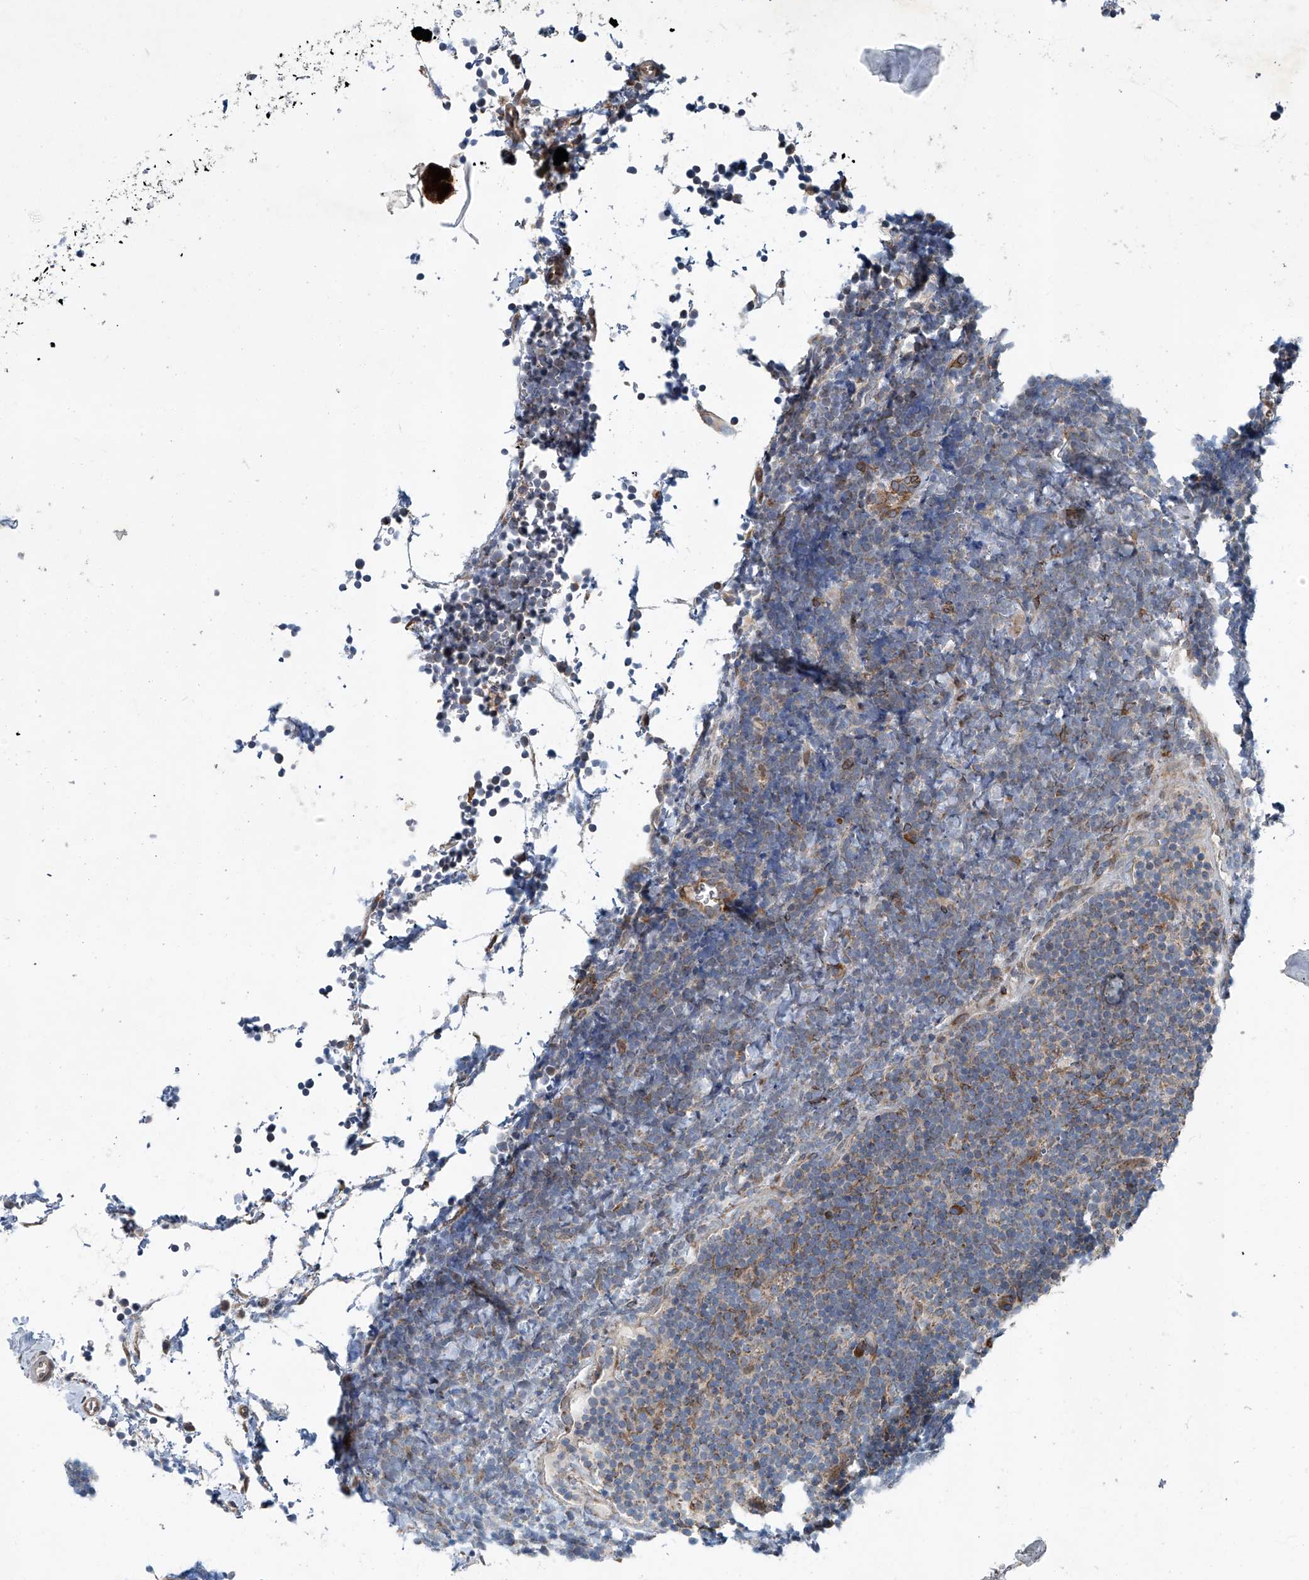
{"staining": {"intensity": "weak", "quantity": "<25%", "location": "cytoplasmic/membranous"}, "tissue": "lymphoma", "cell_type": "Tumor cells", "image_type": "cancer", "snomed": [{"axis": "morphology", "description": "Malignant lymphoma, non-Hodgkin's type, High grade"}, {"axis": "topography", "description": "Lymph node"}], "caption": "DAB immunohistochemical staining of lymphoma shows no significant expression in tumor cells.", "gene": "GPR132", "patient": {"sex": "male", "age": 13}}